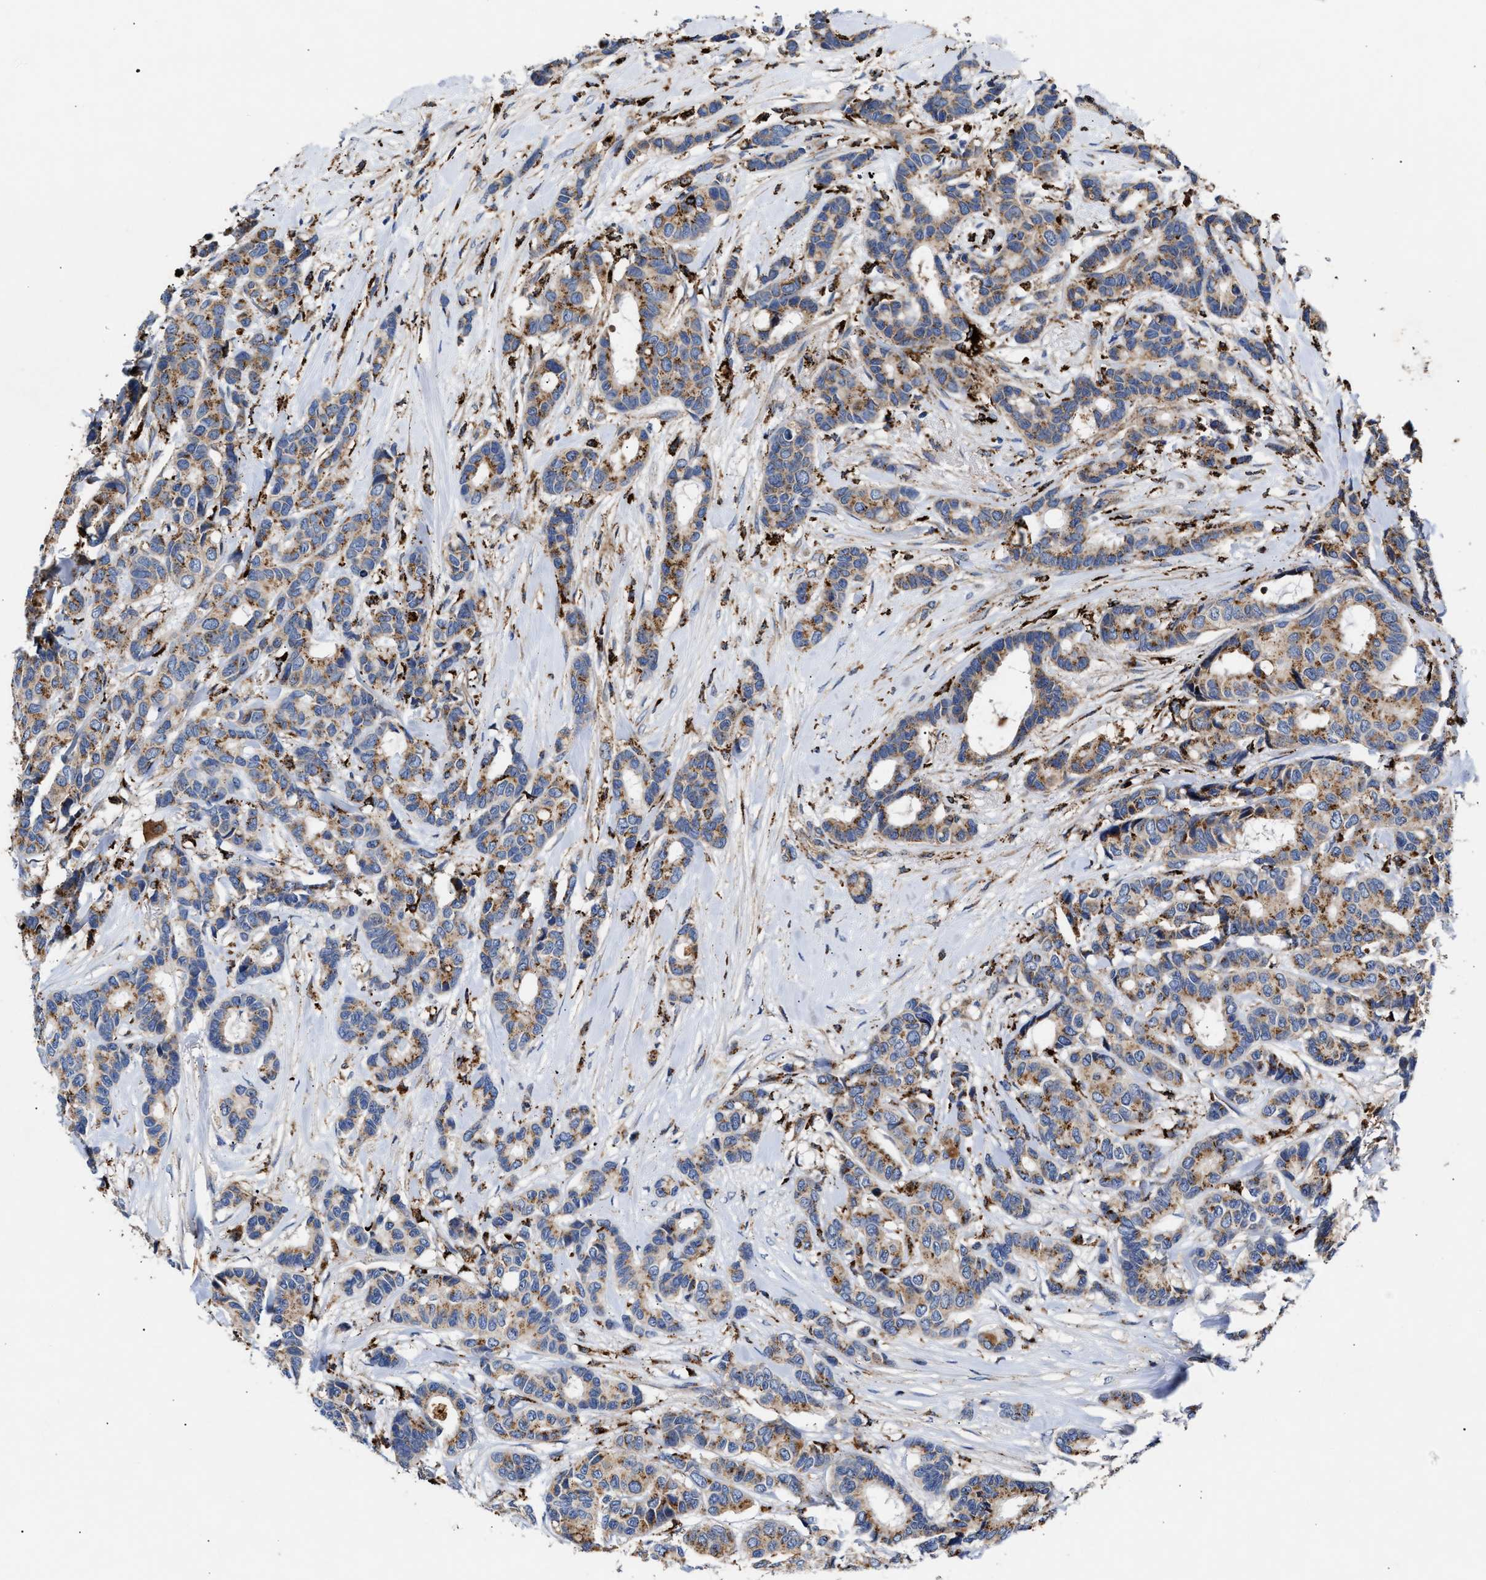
{"staining": {"intensity": "moderate", "quantity": ">75%", "location": "cytoplasmic/membranous"}, "tissue": "breast cancer", "cell_type": "Tumor cells", "image_type": "cancer", "snomed": [{"axis": "morphology", "description": "Duct carcinoma"}, {"axis": "topography", "description": "Breast"}], "caption": "Tumor cells show moderate cytoplasmic/membranous staining in about >75% of cells in breast cancer (invasive ductal carcinoma).", "gene": "CCDC146", "patient": {"sex": "female", "age": 87}}